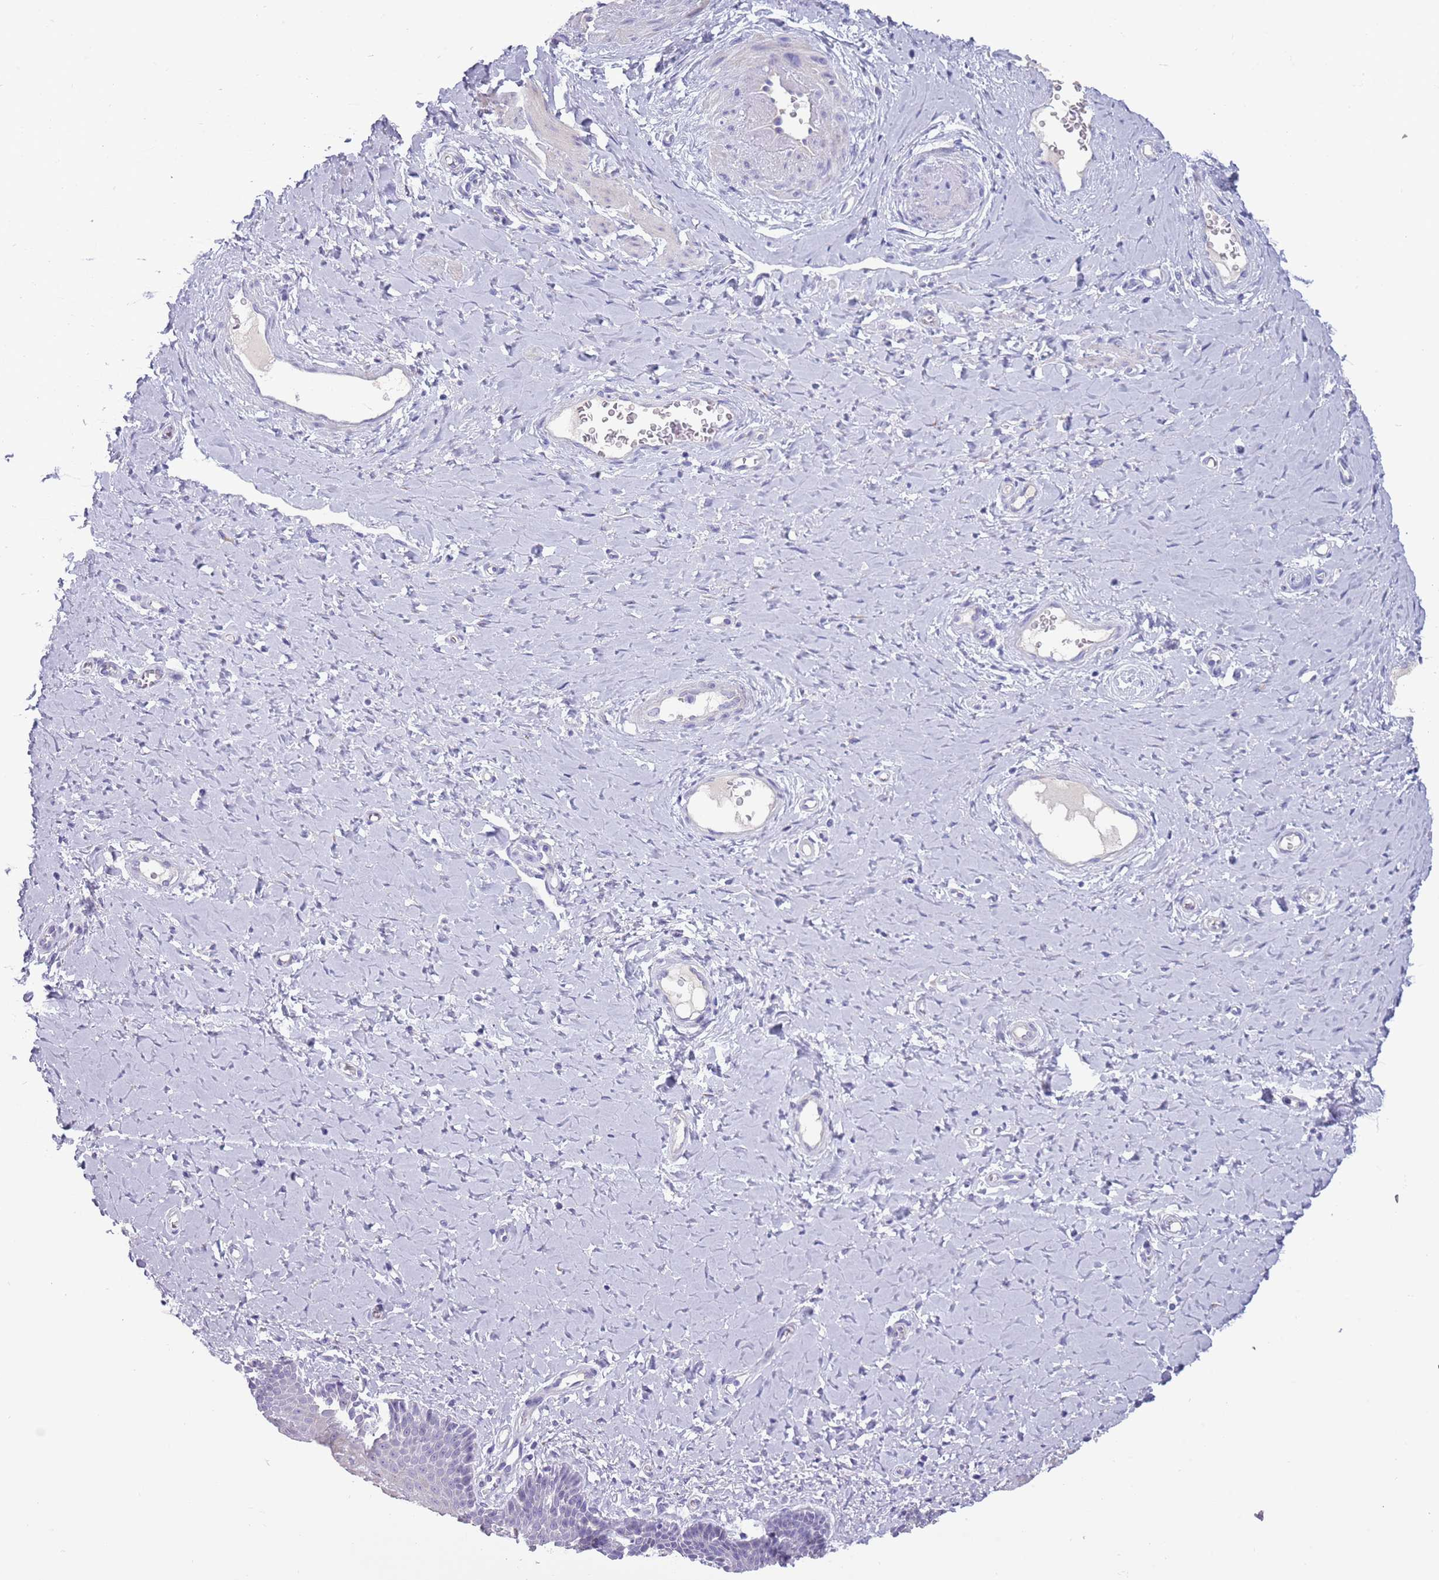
{"staining": {"intensity": "weak", "quantity": "25%-75%", "location": "cytoplasmic/membranous"}, "tissue": "vagina", "cell_type": "Squamous epithelial cells", "image_type": "normal", "snomed": [{"axis": "morphology", "description": "Normal tissue, NOS"}, {"axis": "topography", "description": "Vagina"}], "caption": "Immunohistochemical staining of unremarkable vagina displays weak cytoplasmic/membranous protein expression in about 25%-75% of squamous epithelial cells.", "gene": "NBPF4", "patient": {"sex": "female", "age": 65}}